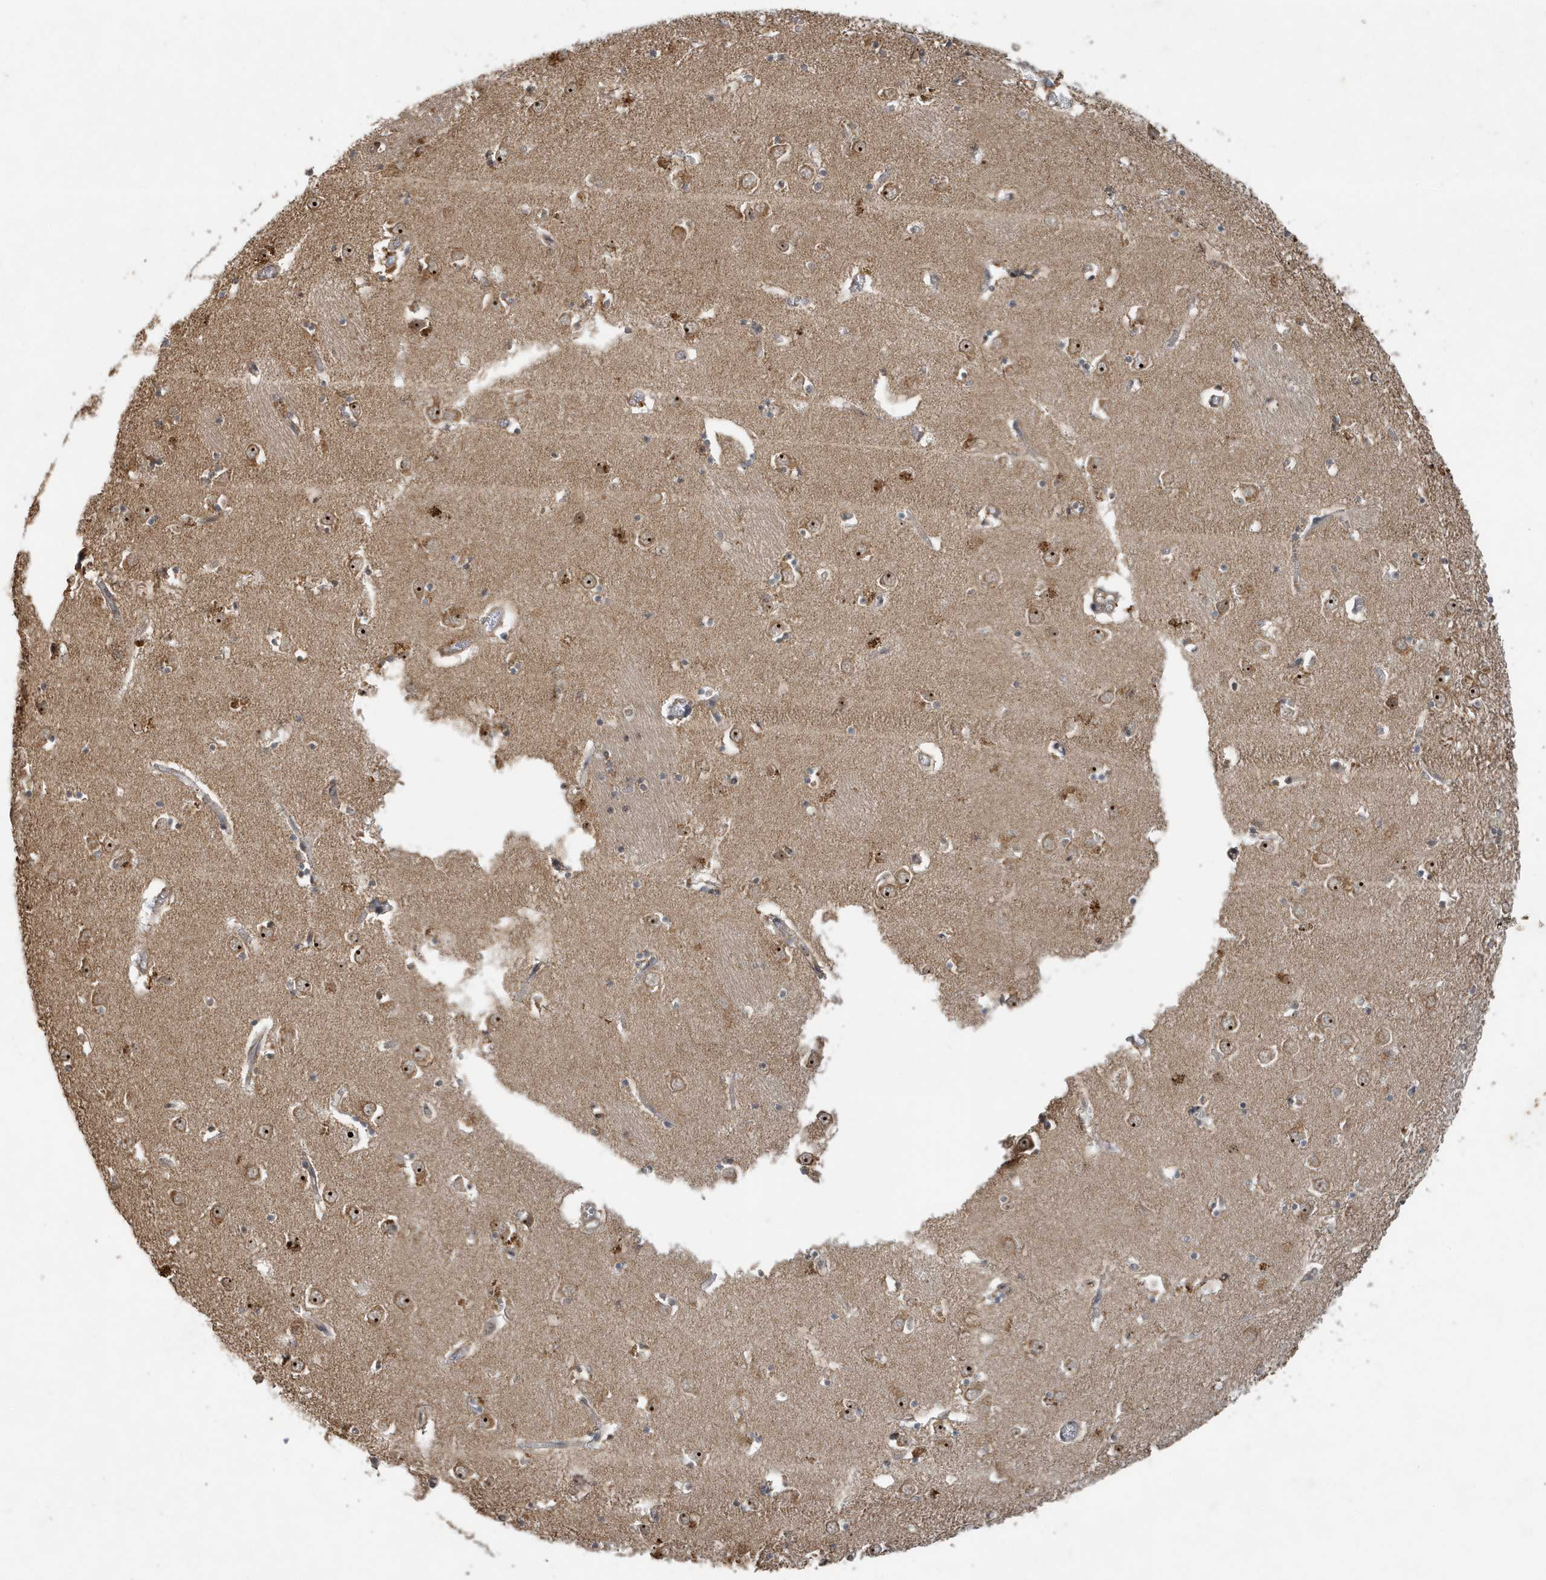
{"staining": {"intensity": "weak", "quantity": "25%-75%", "location": "cytoplasmic/membranous"}, "tissue": "caudate", "cell_type": "Glial cells", "image_type": "normal", "snomed": [{"axis": "morphology", "description": "Normal tissue, NOS"}, {"axis": "topography", "description": "Lateral ventricle wall"}], "caption": "Immunohistochemistry photomicrograph of normal caudate stained for a protein (brown), which displays low levels of weak cytoplasmic/membranous staining in about 25%-75% of glial cells.", "gene": "ABCB9", "patient": {"sex": "male", "age": 70}}